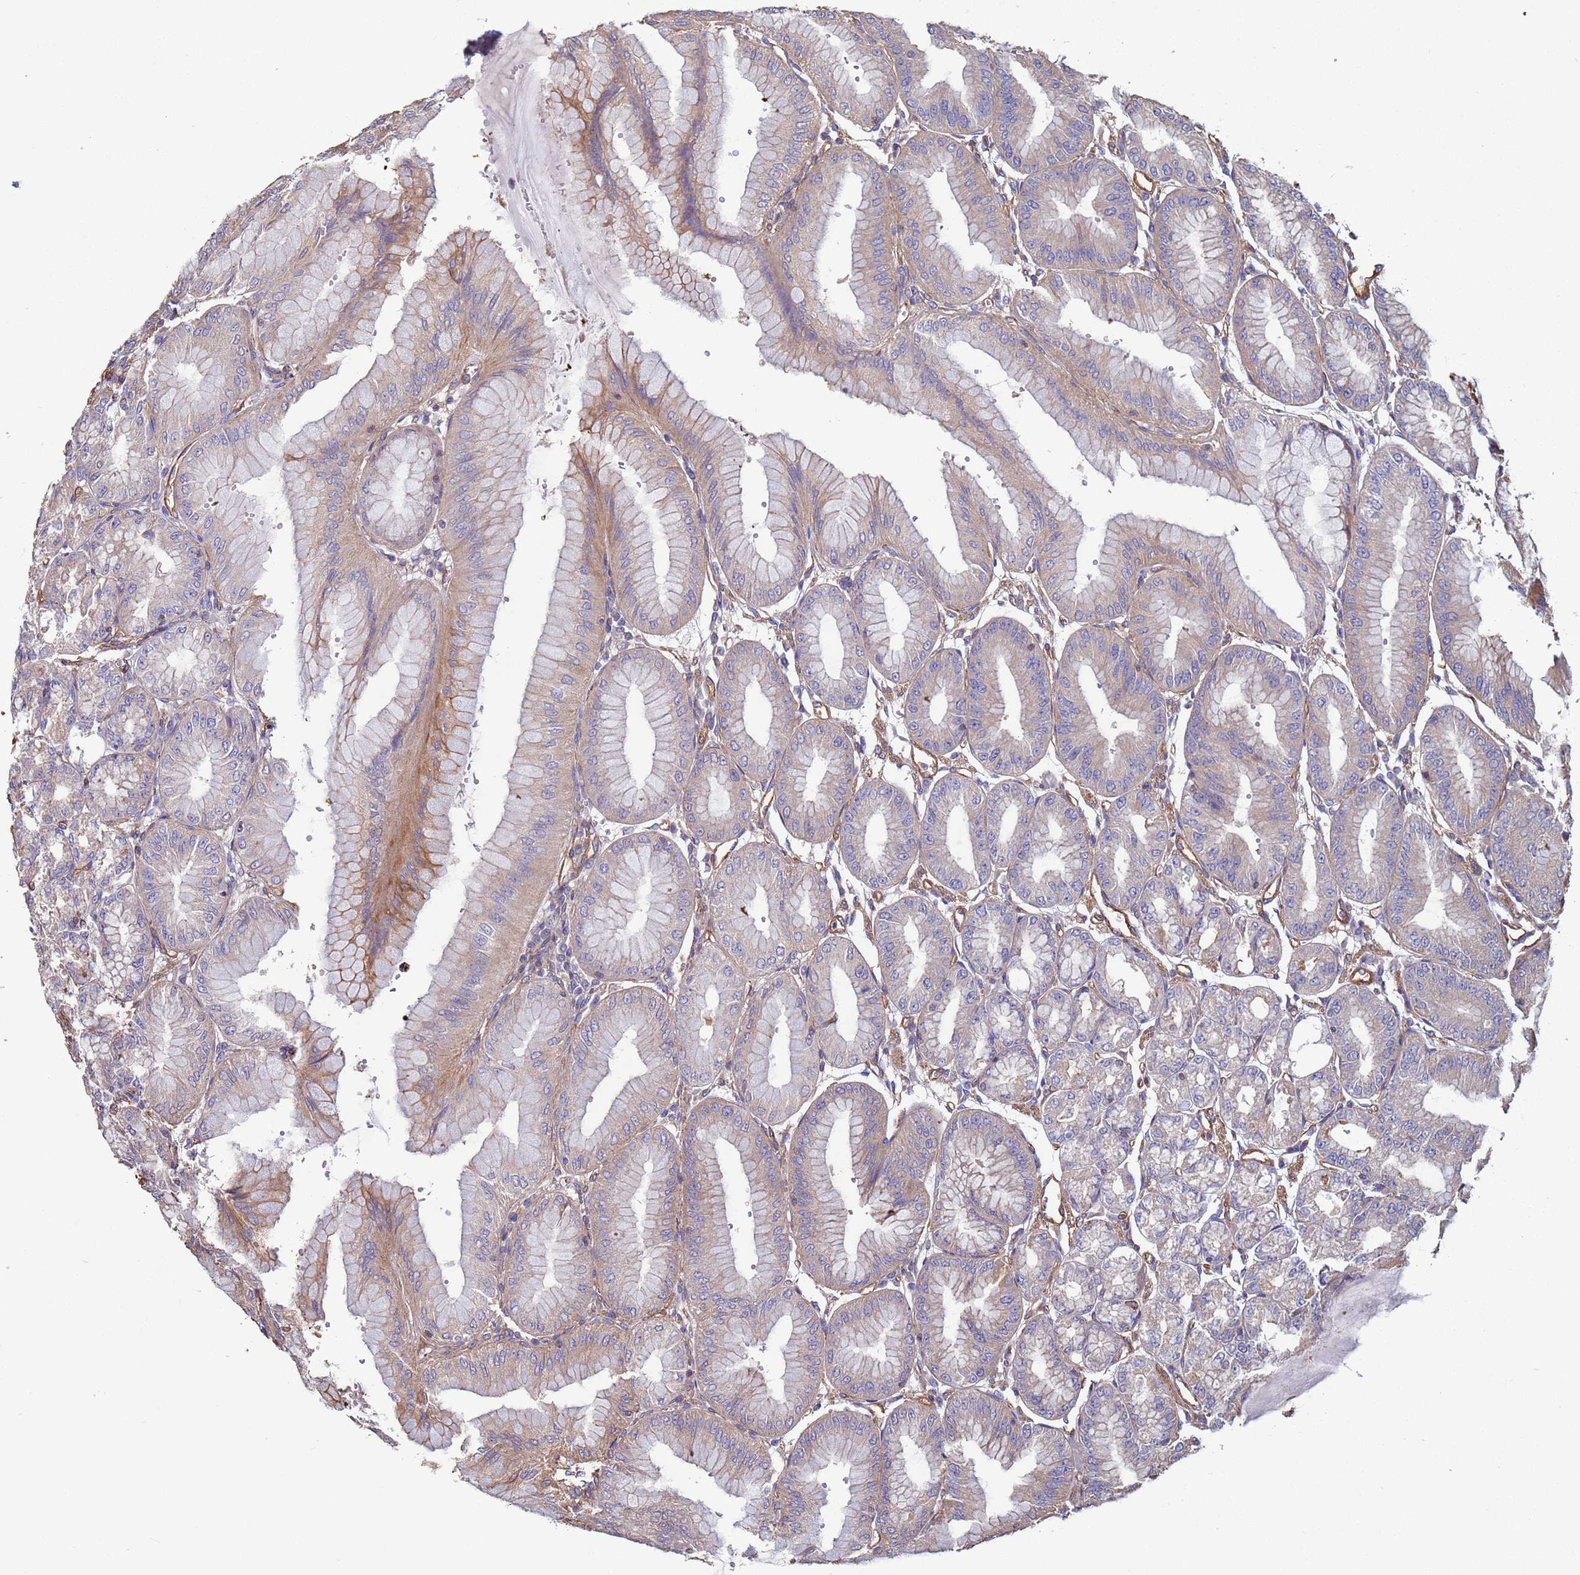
{"staining": {"intensity": "moderate", "quantity": "<25%", "location": "cytoplasmic/membranous"}, "tissue": "stomach", "cell_type": "Glandular cells", "image_type": "normal", "snomed": [{"axis": "morphology", "description": "Normal tissue, NOS"}, {"axis": "topography", "description": "Stomach, lower"}], "caption": "Protein expression analysis of normal stomach displays moderate cytoplasmic/membranous positivity in about <25% of glandular cells. Ihc stains the protein in brown and the nuclei are stained blue.", "gene": "ZBTB39", "patient": {"sex": "male", "age": 71}}